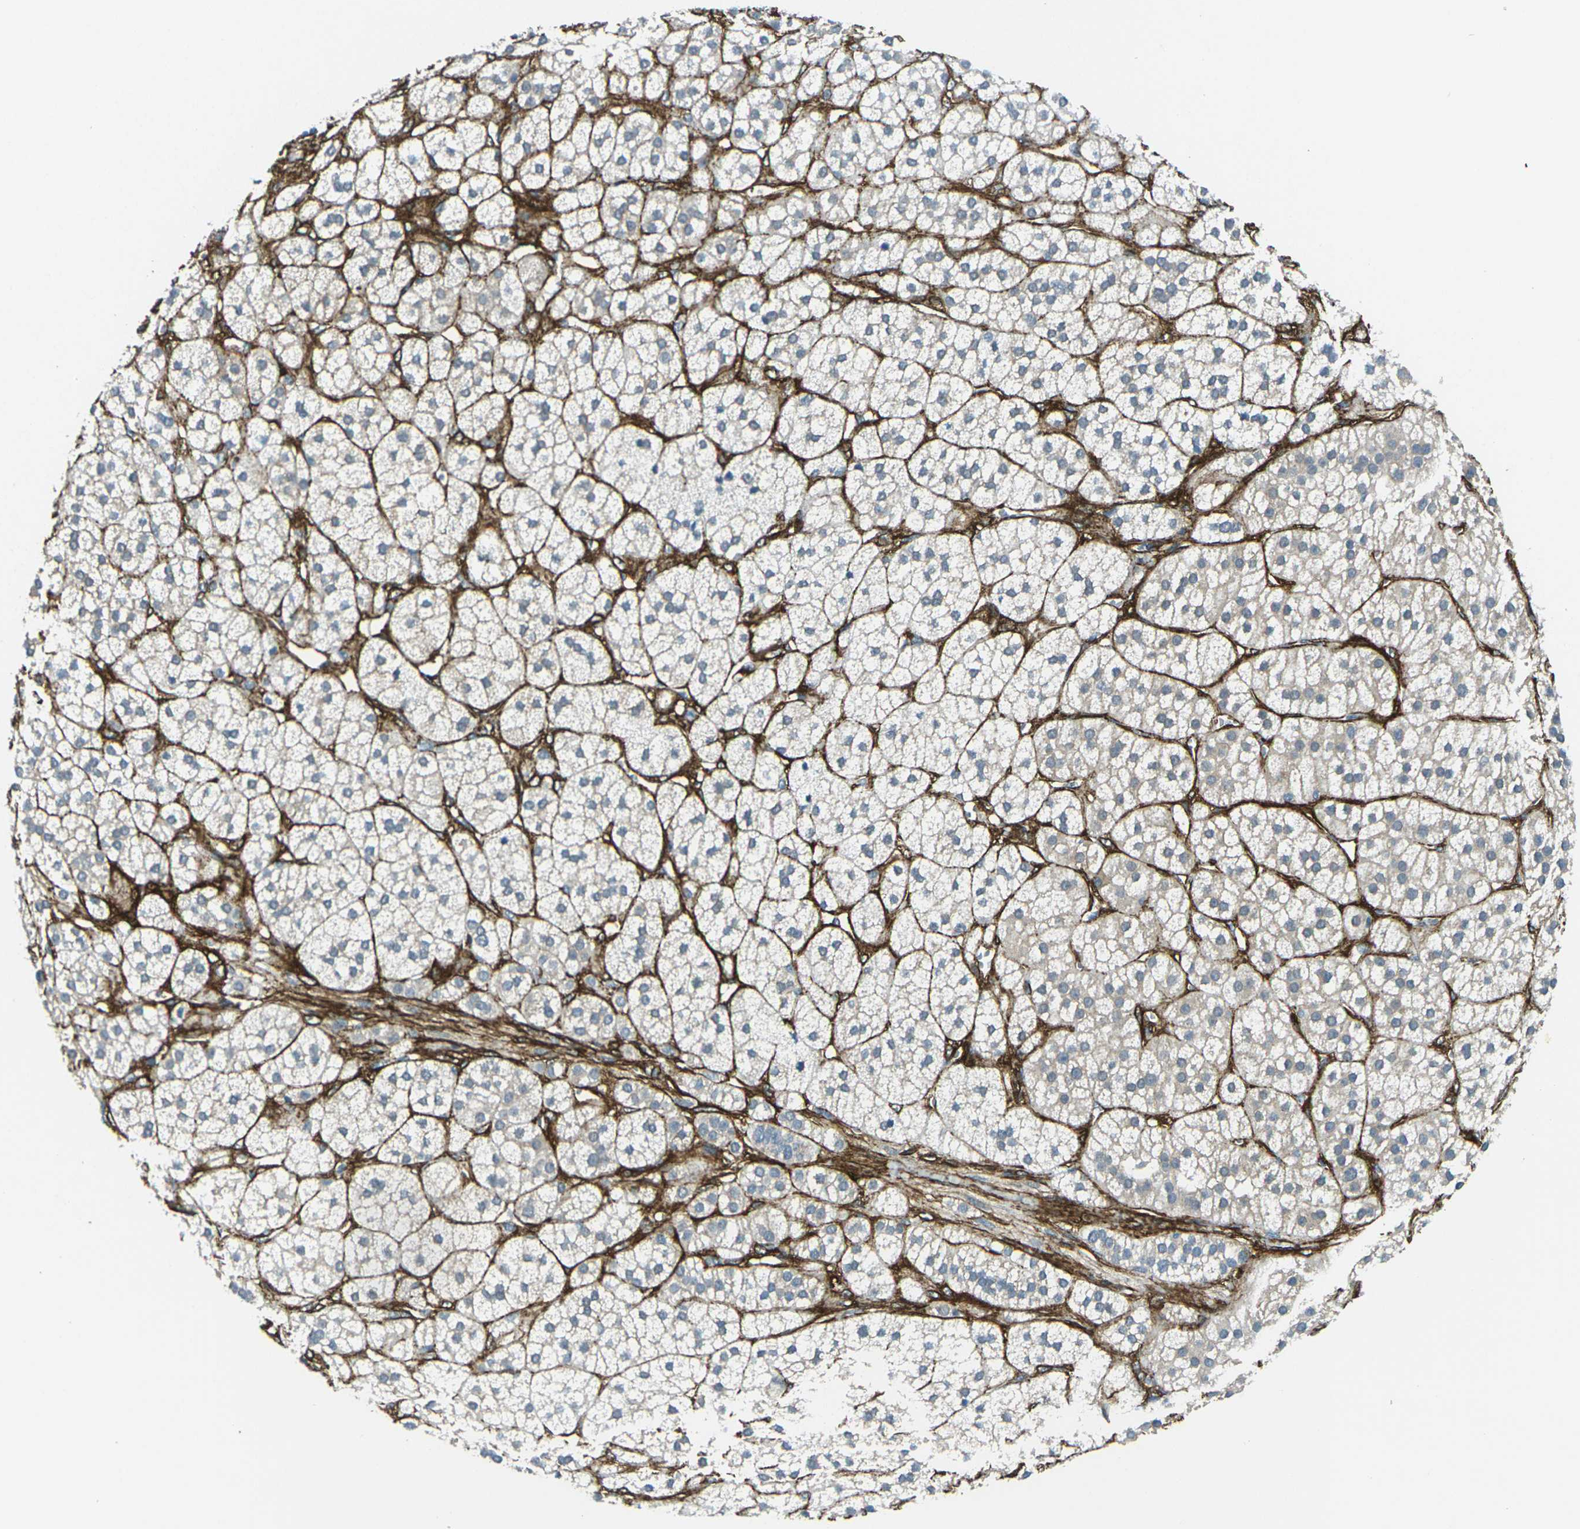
{"staining": {"intensity": "weak", "quantity": "25%-75%", "location": "cytoplasmic/membranous"}, "tissue": "adrenal gland", "cell_type": "Glandular cells", "image_type": "normal", "snomed": [{"axis": "morphology", "description": "Normal tissue, NOS"}, {"axis": "topography", "description": "Adrenal gland"}], "caption": "Approximately 25%-75% of glandular cells in normal human adrenal gland reveal weak cytoplasmic/membranous protein positivity as visualized by brown immunohistochemical staining.", "gene": "GRAMD1C", "patient": {"sex": "male", "age": 56}}